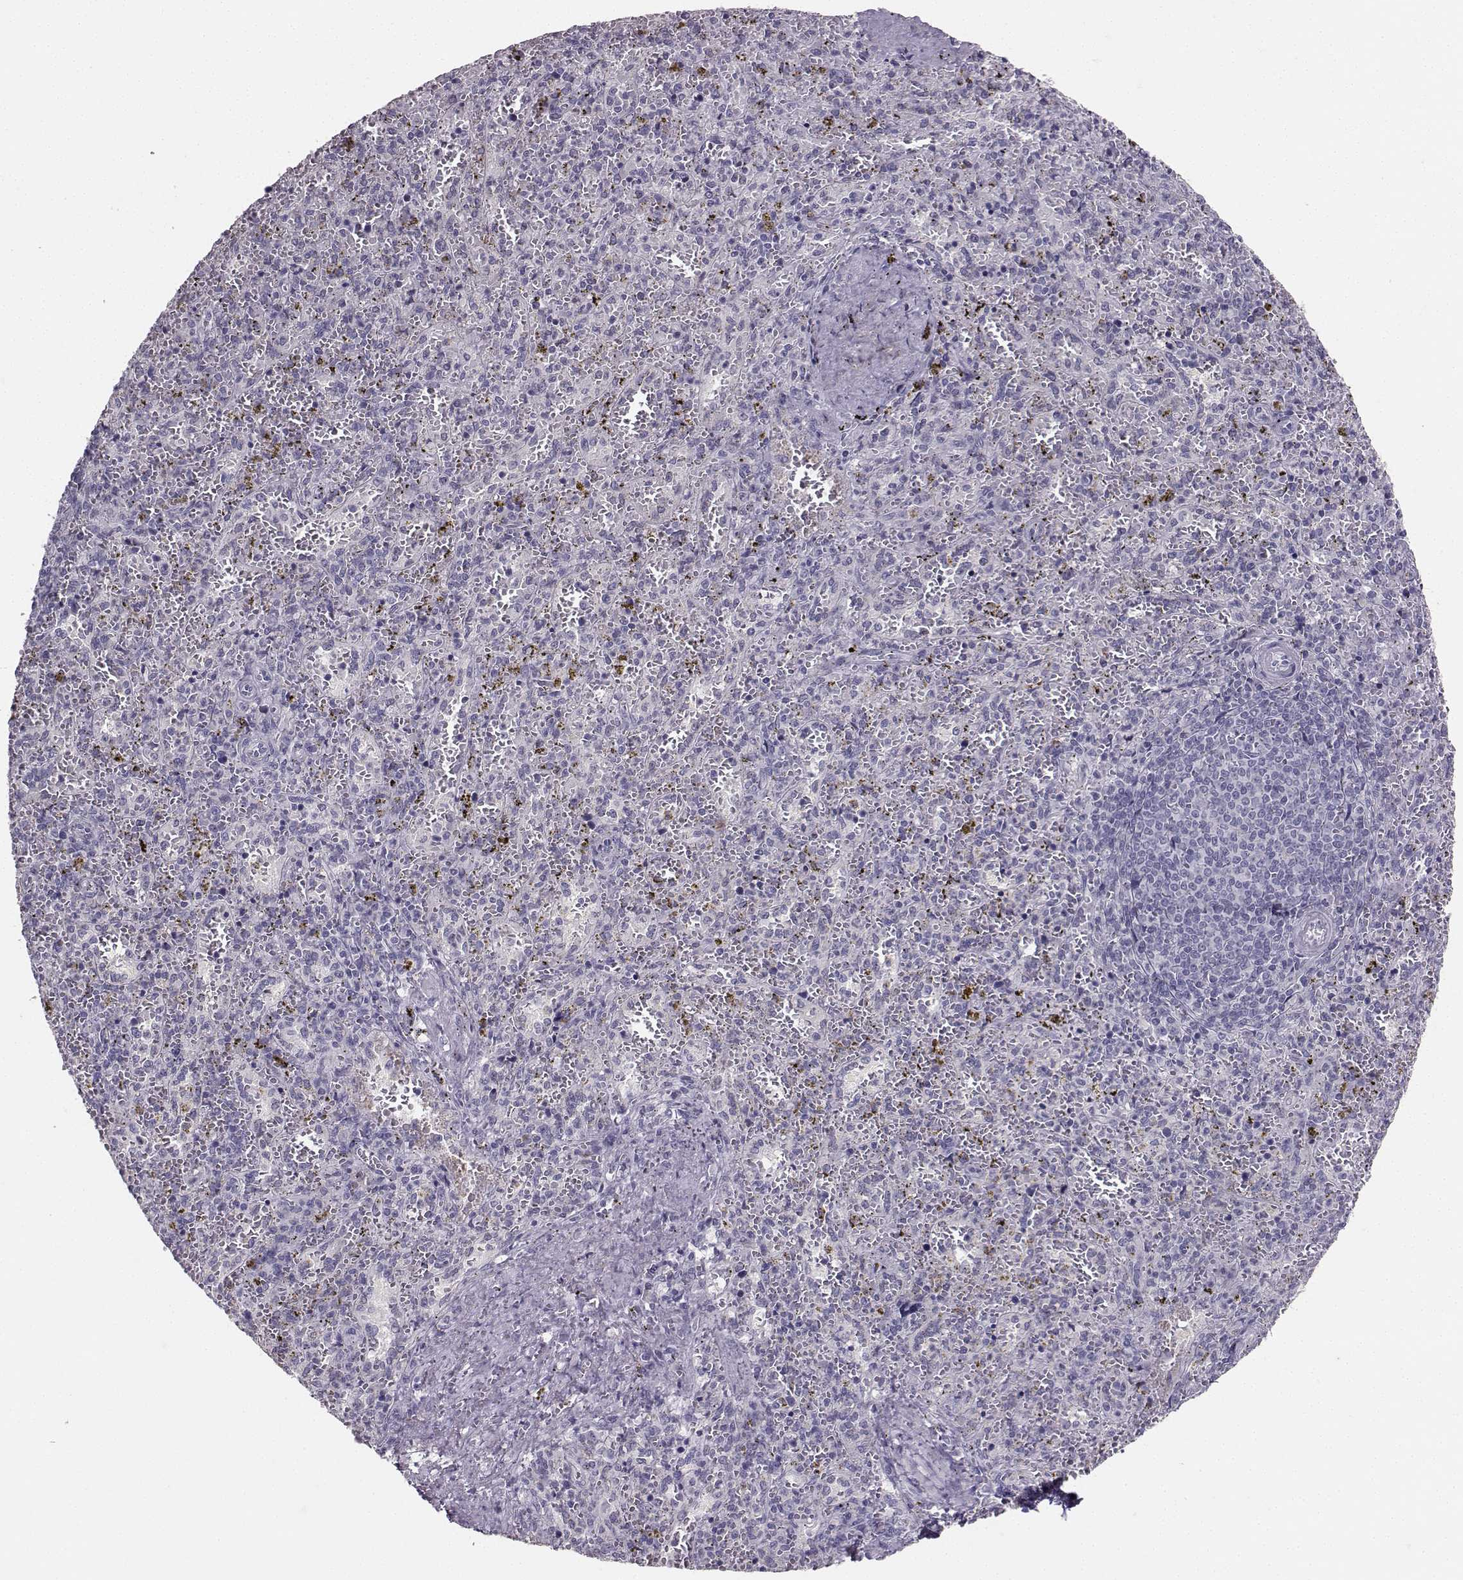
{"staining": {"intensity": "negative", "quantity": "none", "location": "none"}, "tissue": "spleen", "cell_type": "Cells in red pulp", "image_type": "normal", "snomed": [{"axis": "morphology", "description": "Normal tissue, NOS"}, {"axis": "topography", "description": "Spleen"}], "caption": "The IHC image has no significant staining in cells in red pulp of spleen. (Stains: DAB (3,3'-diaminobenzidine) immunohistochemistry (IHC) with hematoxylin counter stain, Microscopy: brightfield microscopy at high magnification).", "gene": "PKP2", "patient": {"sex": "female", "age": 50}}